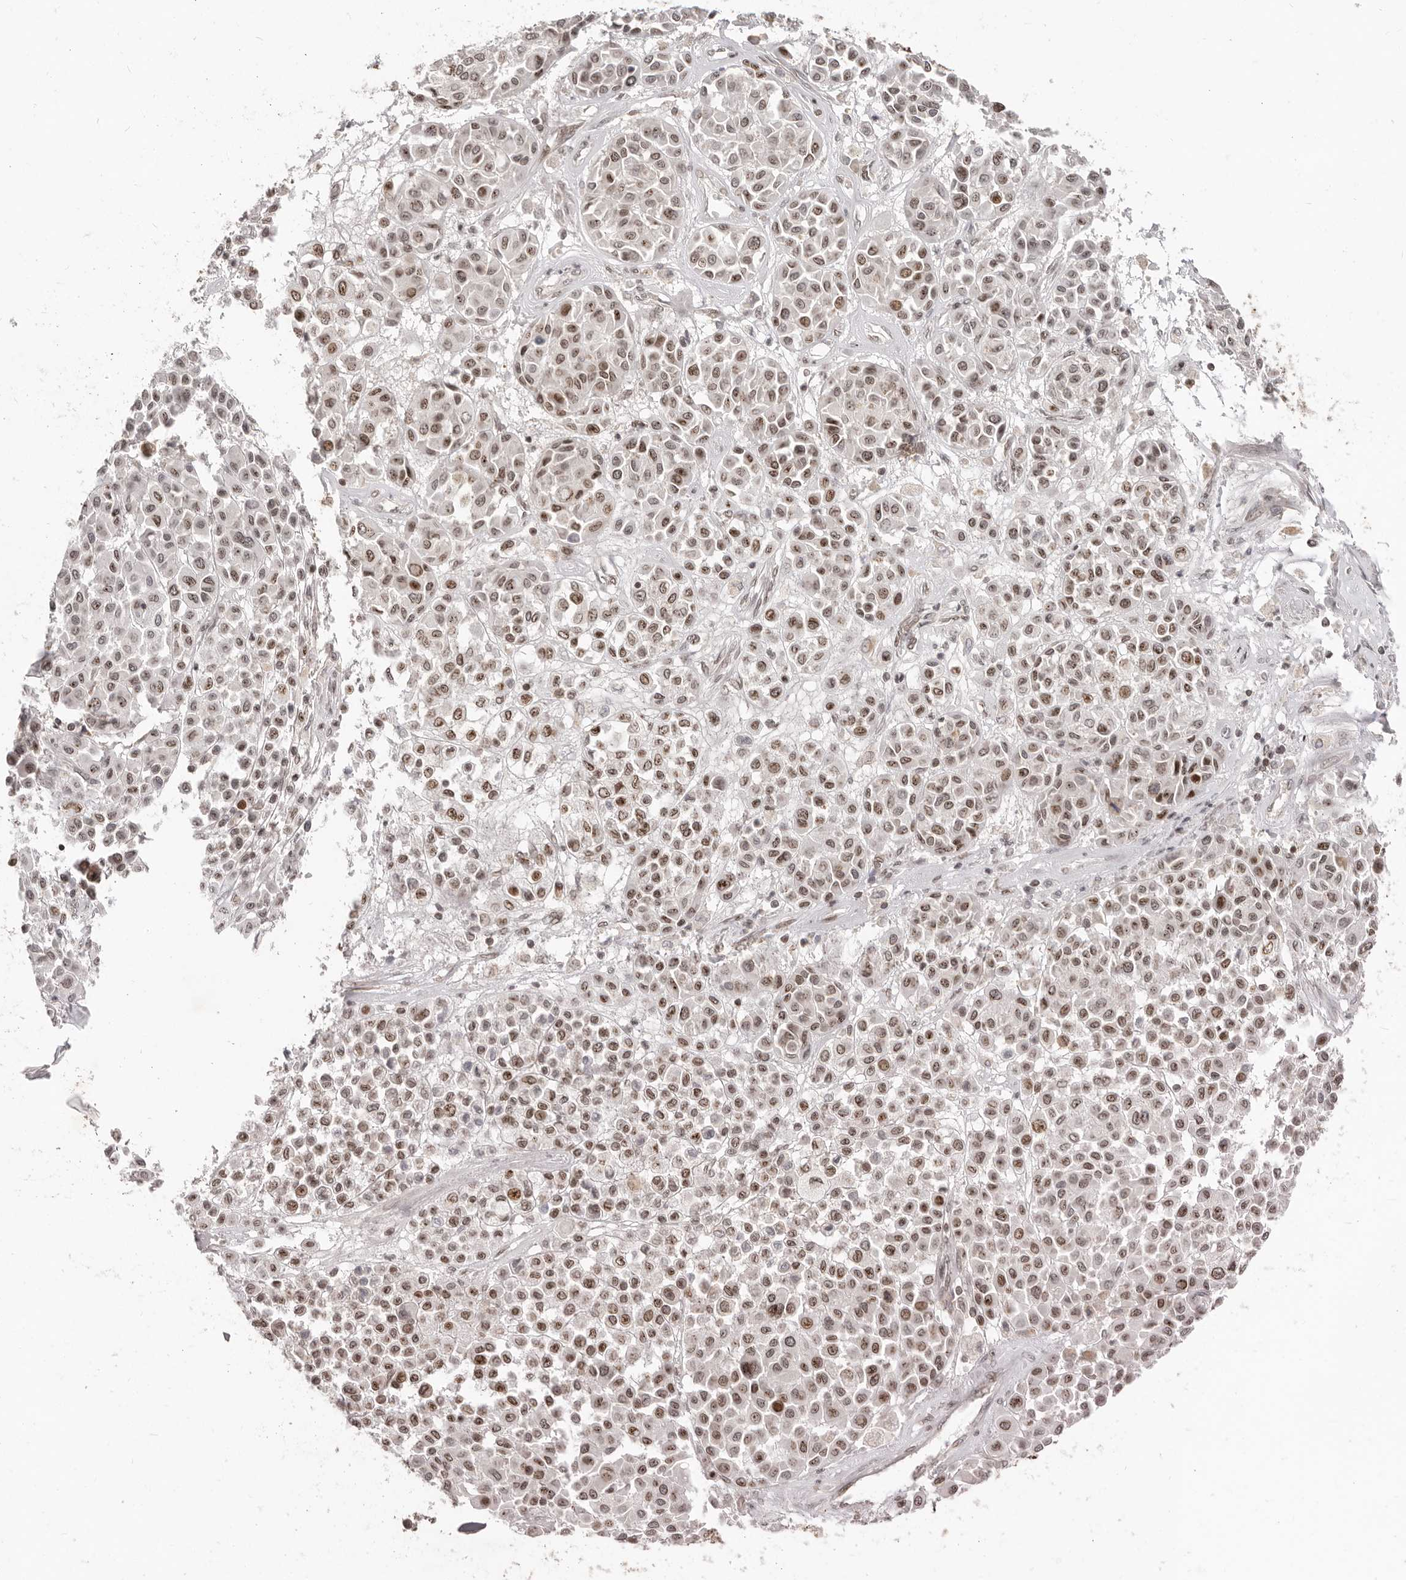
{"staining": {"intensity": "moderate", "quantity": ">75%", "location": "nuclear"}, "tissue": "melanoma", "cell_type": "Tumor cells", "image_type": "cancer", "snomed": [{"axis": "morphology", "description": "Malignant melanoma, Metastatic site"}, {"axis": "topography", "description": "Soft tissue"}], "caption": "Immunohistochemical staining of malignant melanoma (metastatic site) exhibits medium levels of moderate nuclear staining in approximately >75% of tumor cells. (IHC, brightfield microscopy, high magnification).", "gene": "NUP153", "patient": {"sex": "male", "age": 41}}